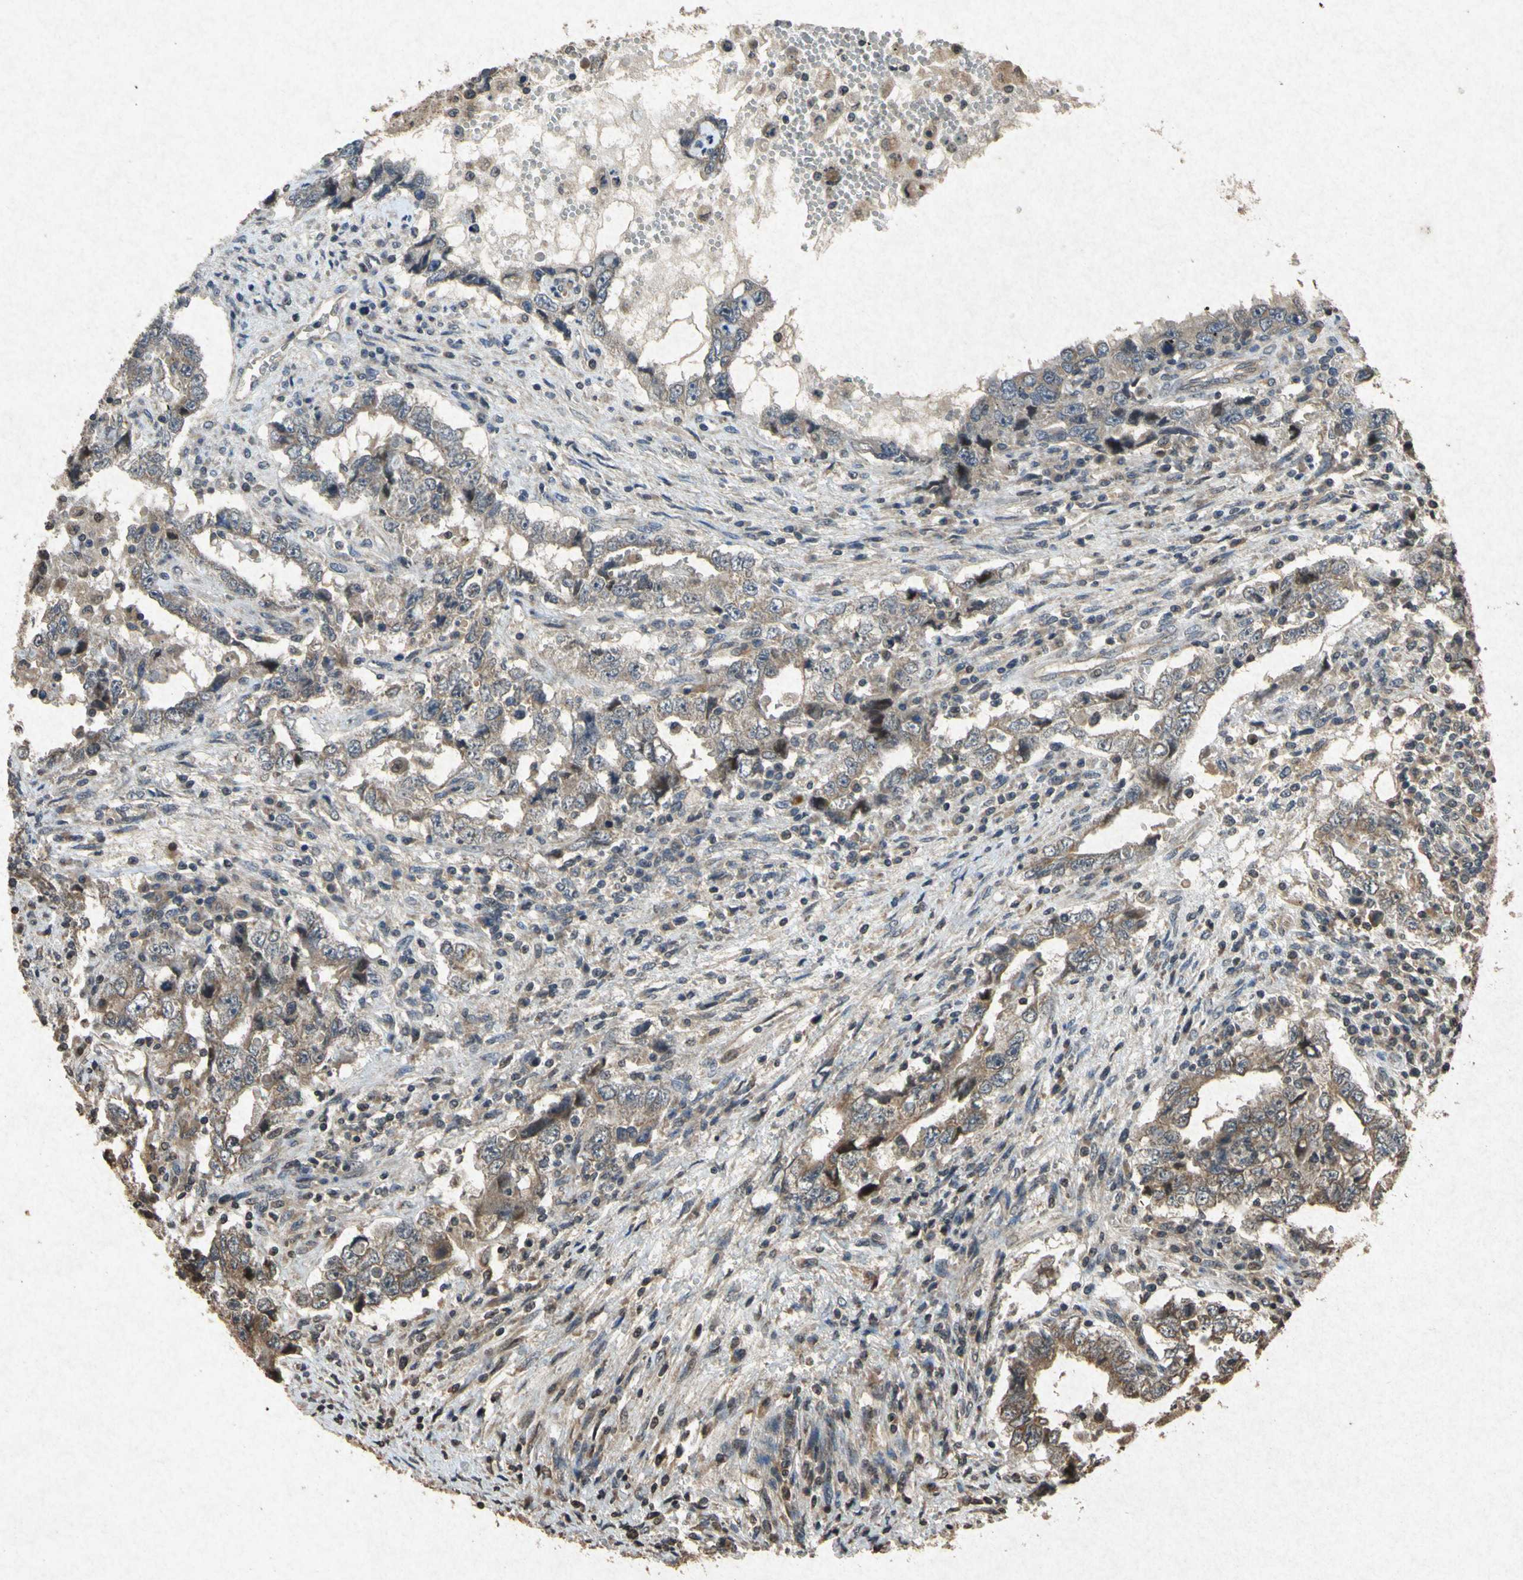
{"staining": {"intensity": "weak", "quantity": ">75%", "location": "cytoplasmic/membranous"}, "tissue": "testis cancer", "cell_type": "Tumor cells", "image_type": "cancer", "snomed": [{"axis": "morphology", "description": "Carcinoma, Embryonal, NOS"}, {"axis": "topography", "description": "Testis"}], "caption": "Brown immunohistochemical staining in testis embryonal carcinoma demonstrates weak cytoplasmic/membranous expression in approximately >75% of tumor cells.", "gene": "ATP6V1H", "patient": {"sex": "male", "age": 26}}